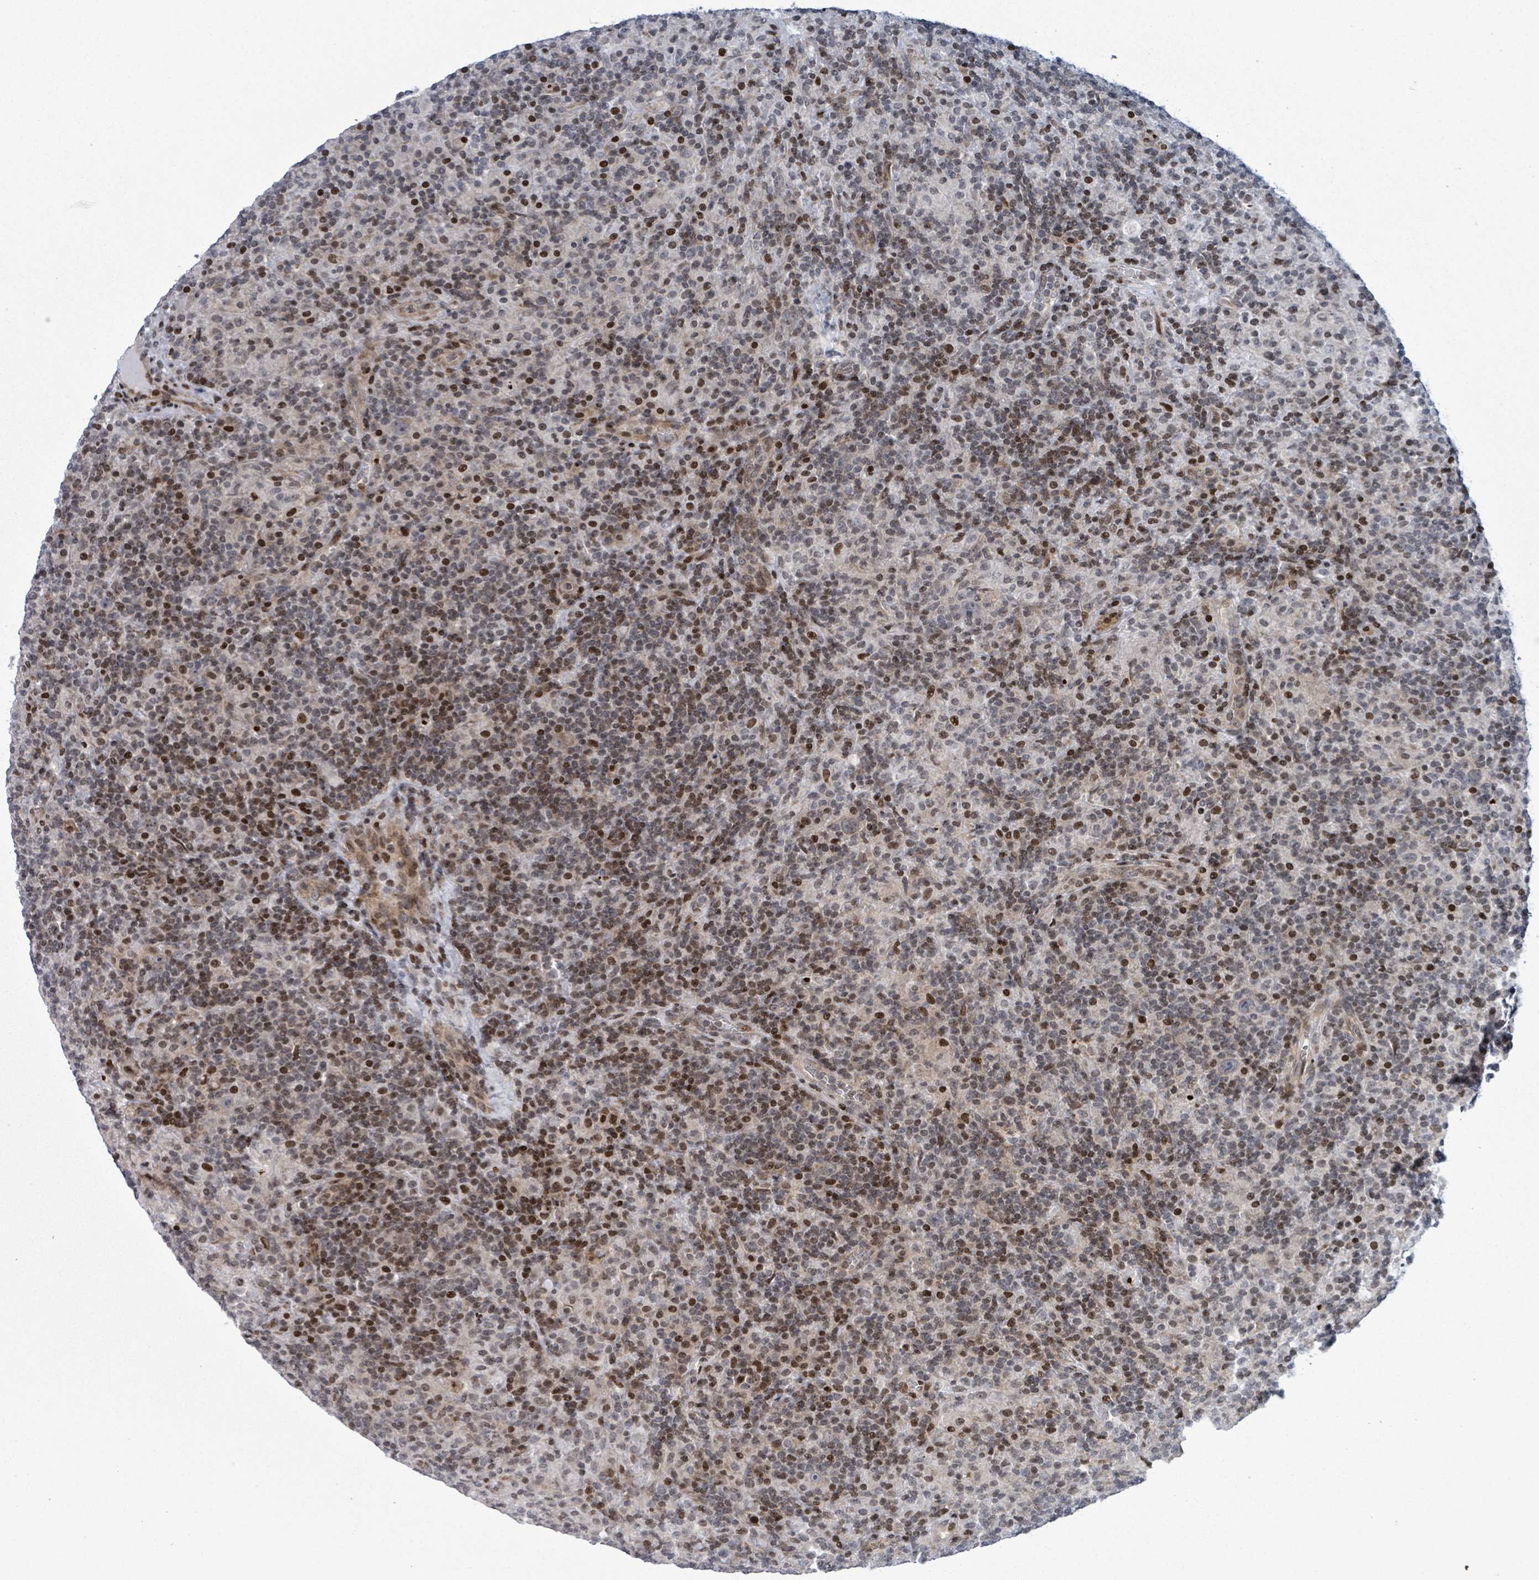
{"staining": {"intensity": "negative", "quantity": "none", "location": "none"}, "tissue": "lymphoma", "cell_type": "Tumor cells", "image_type": "cancer", "snomed": [{"axis": "morphology", "description": "Hodgkin's disease, NOS"}, {"axis": "topography", "description": "Lymph node"}], "caption": "Immunohistochemistry (IHC) image of Hodgkin's disease stained for a protein (brown), which reveals no expression in tumor cells.", "gene": "FNDC4", "patient": {"sex": "male", "age": 70}}